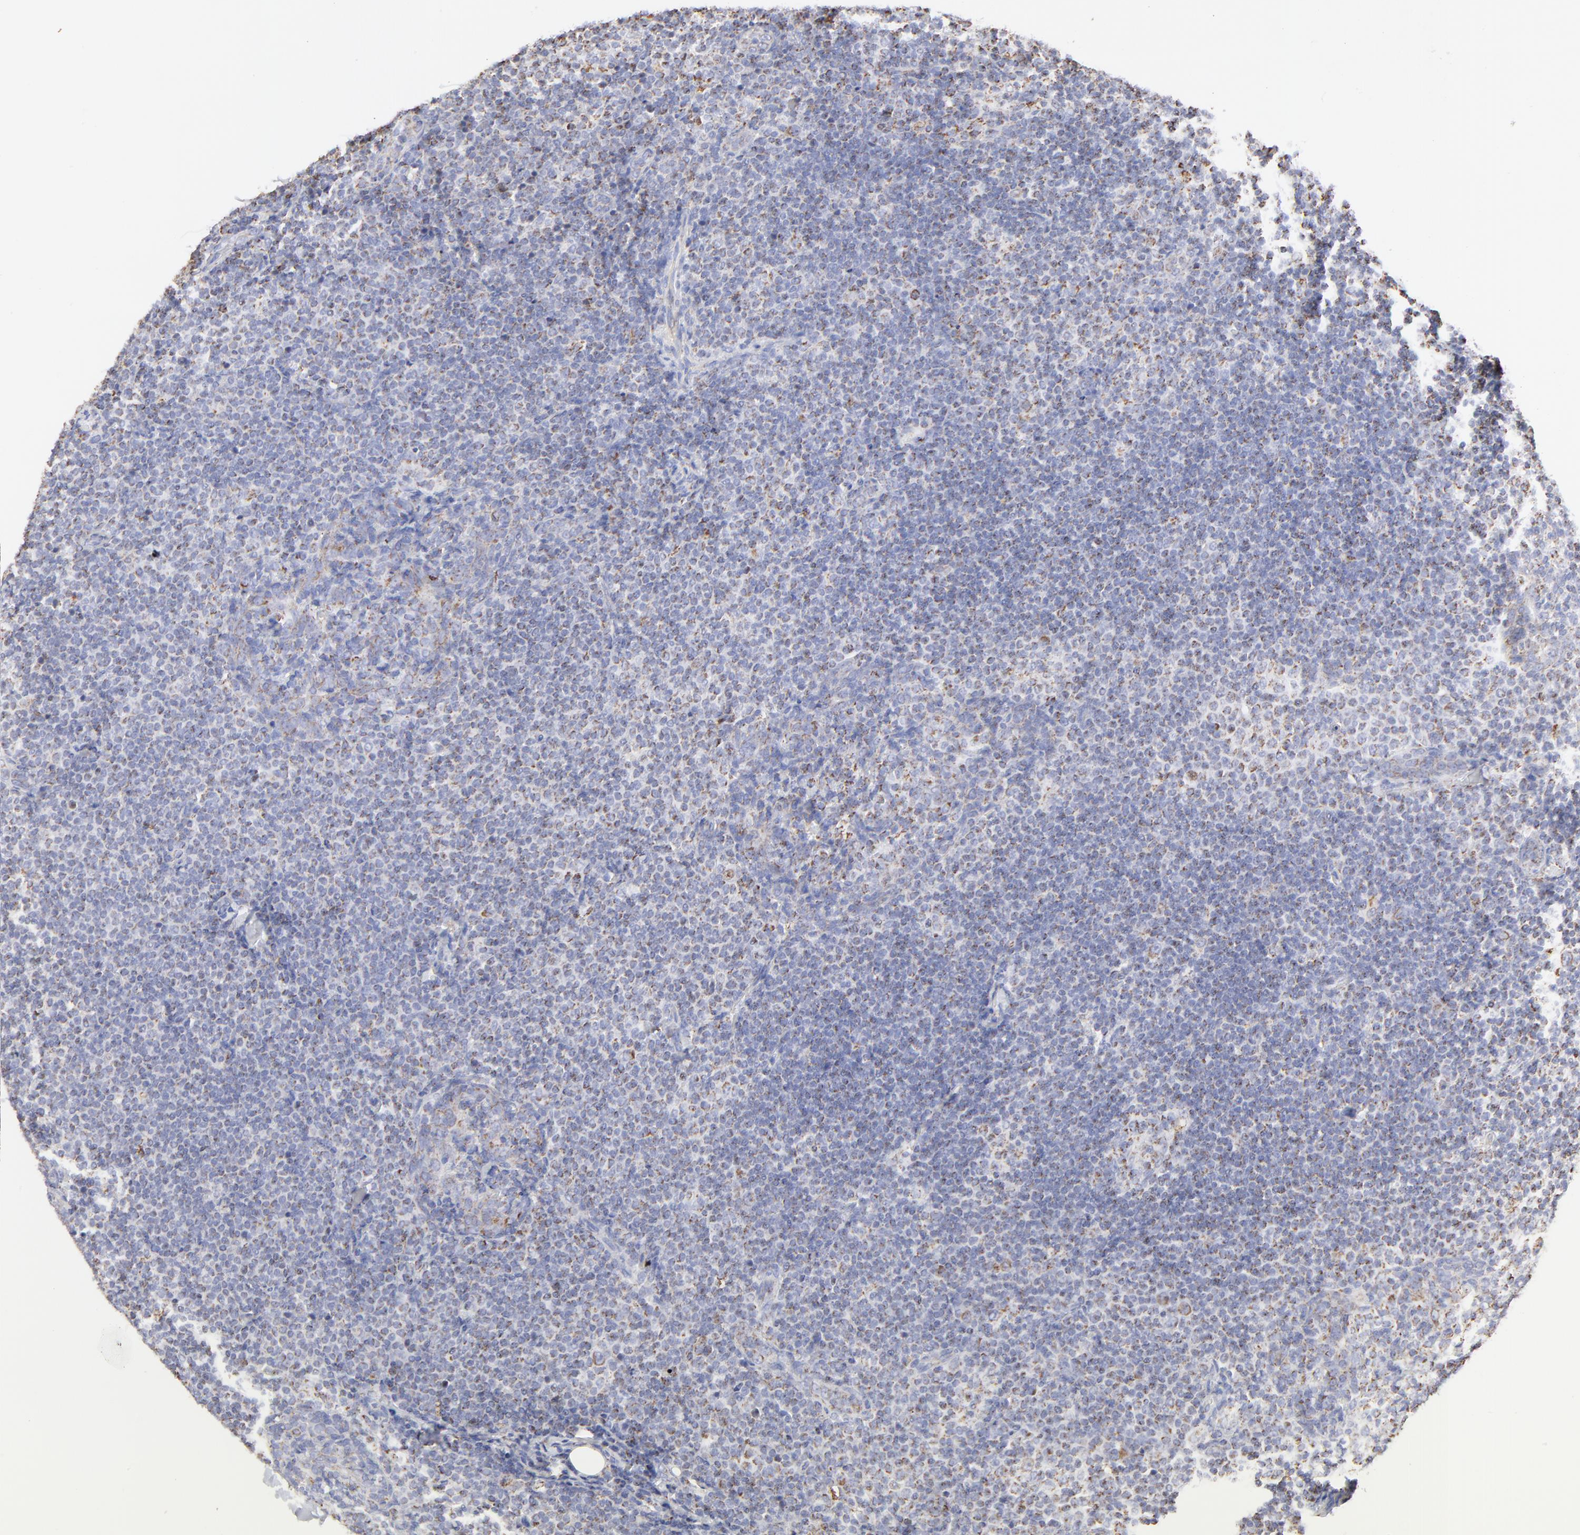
{"staining": {"intensity": "moderate", "quantity": ">75%", "location": "cytoplasmic/membranous"}, "tissue": "lymph node", "cell_type": "Germinal center cells", "image_type": "normal", "snomed": [{"axis": "morphology", "description": "Normal tissue, NOS"}, {"axis": "morphology", "description": "Uncertain malignant potential"}, {"axis": "topography", "description": "Lymph node"}, {"axis": "topography", "description": "Salivary gland, NOS"}], "caption": "Lymph node stained with a brown dye shows moderate cytoplasmic/membranous positive expression in approximately >75% of germinal center cells.", "gene": "COX4I1", "patient": {"sex": "female", "age": 51}}